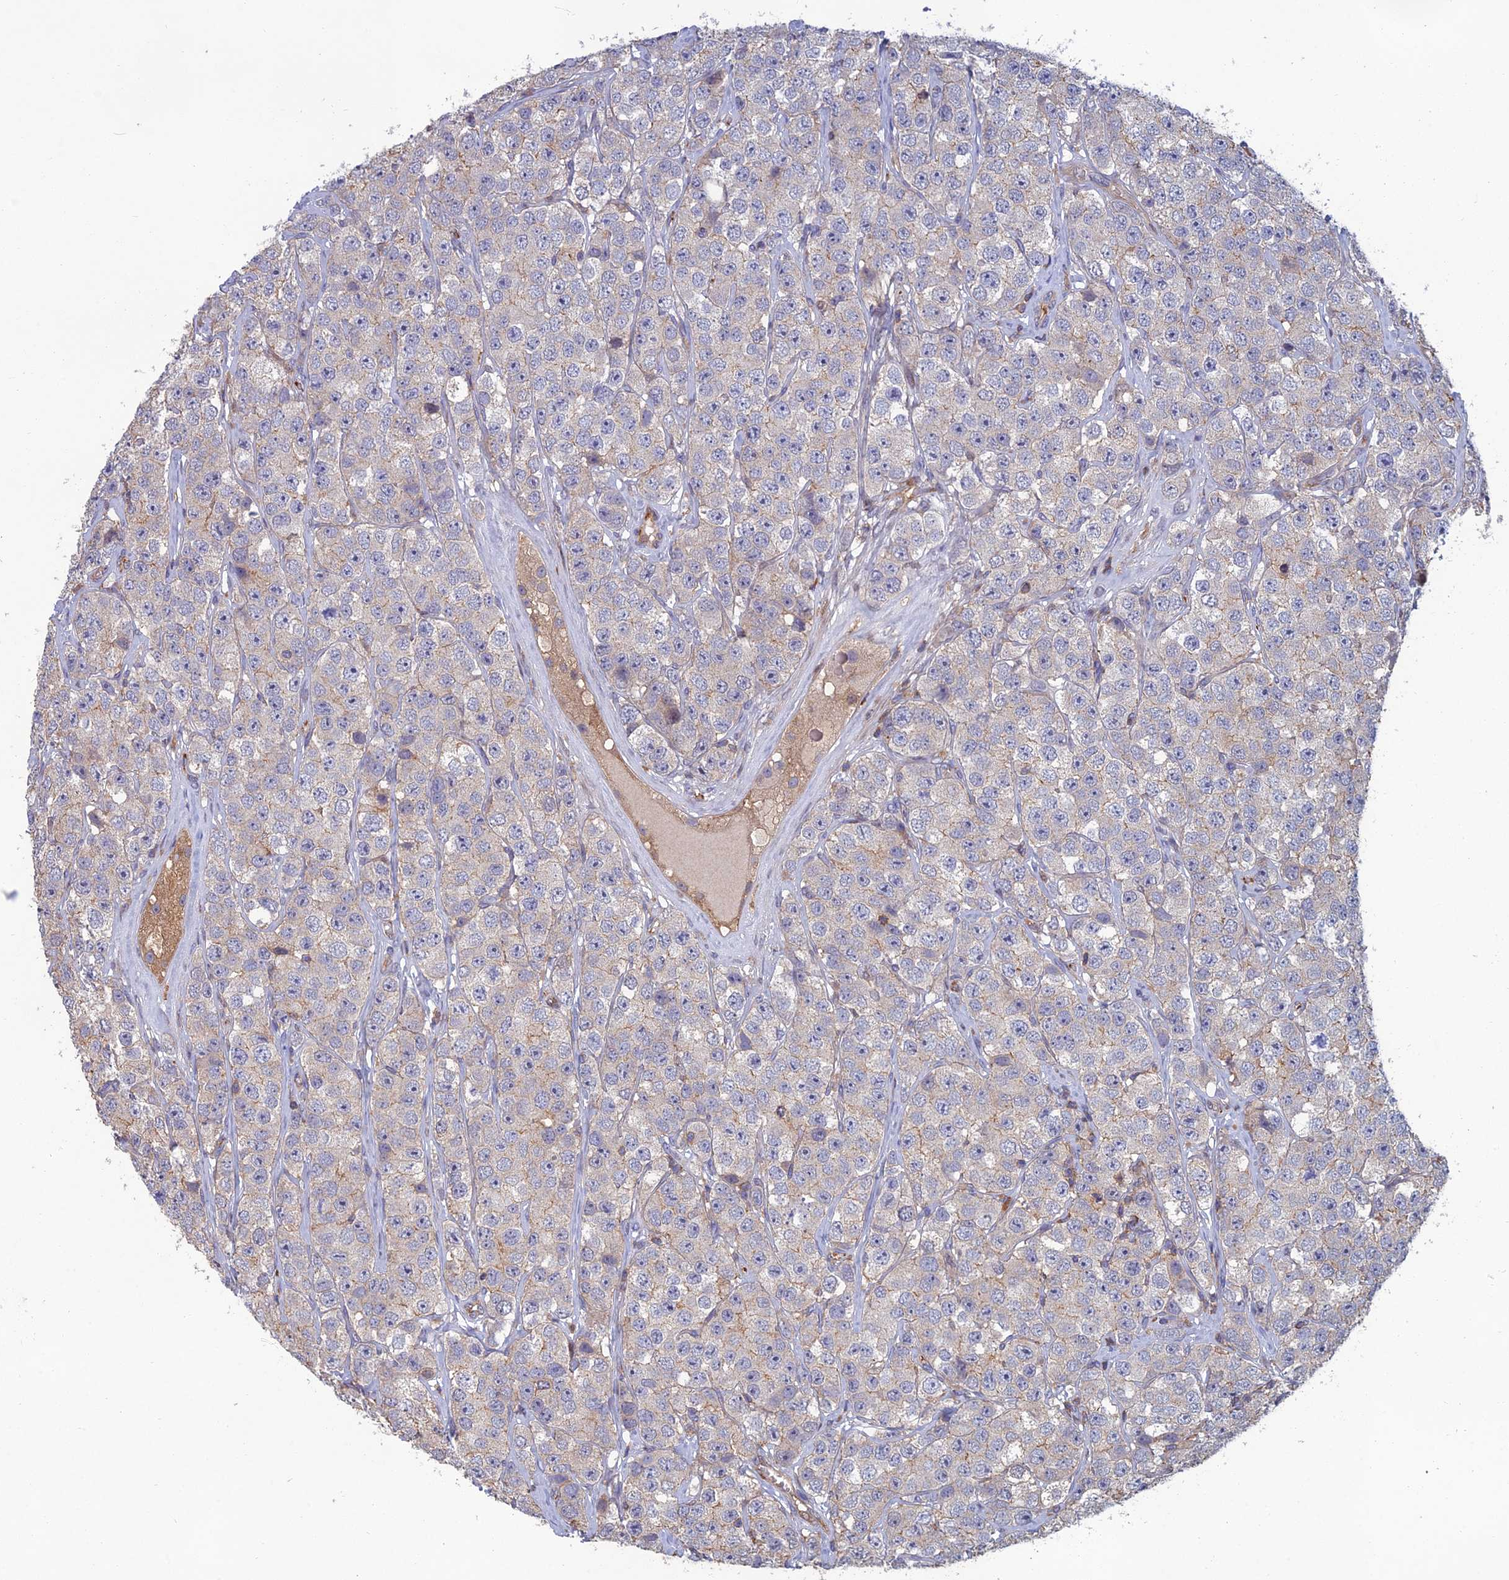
{"staining": {"intensity": "negative", "quantity": "none", "location": "none"}, "tissue": "testis cancer", "cell_type": "Tumor cells", "image_type": "cancer", "snomed": [{"axis": "morphology", "description": "Seminoma, NOS"}, {"axis": "topography", "description": "Testis"}], "caption": "DAB immunohistochemical staining of testis cancer exhibits no significant positivity in tumor cells.", "gene": "C15orf62", "patient": {"sex": "male", "age": 28}}